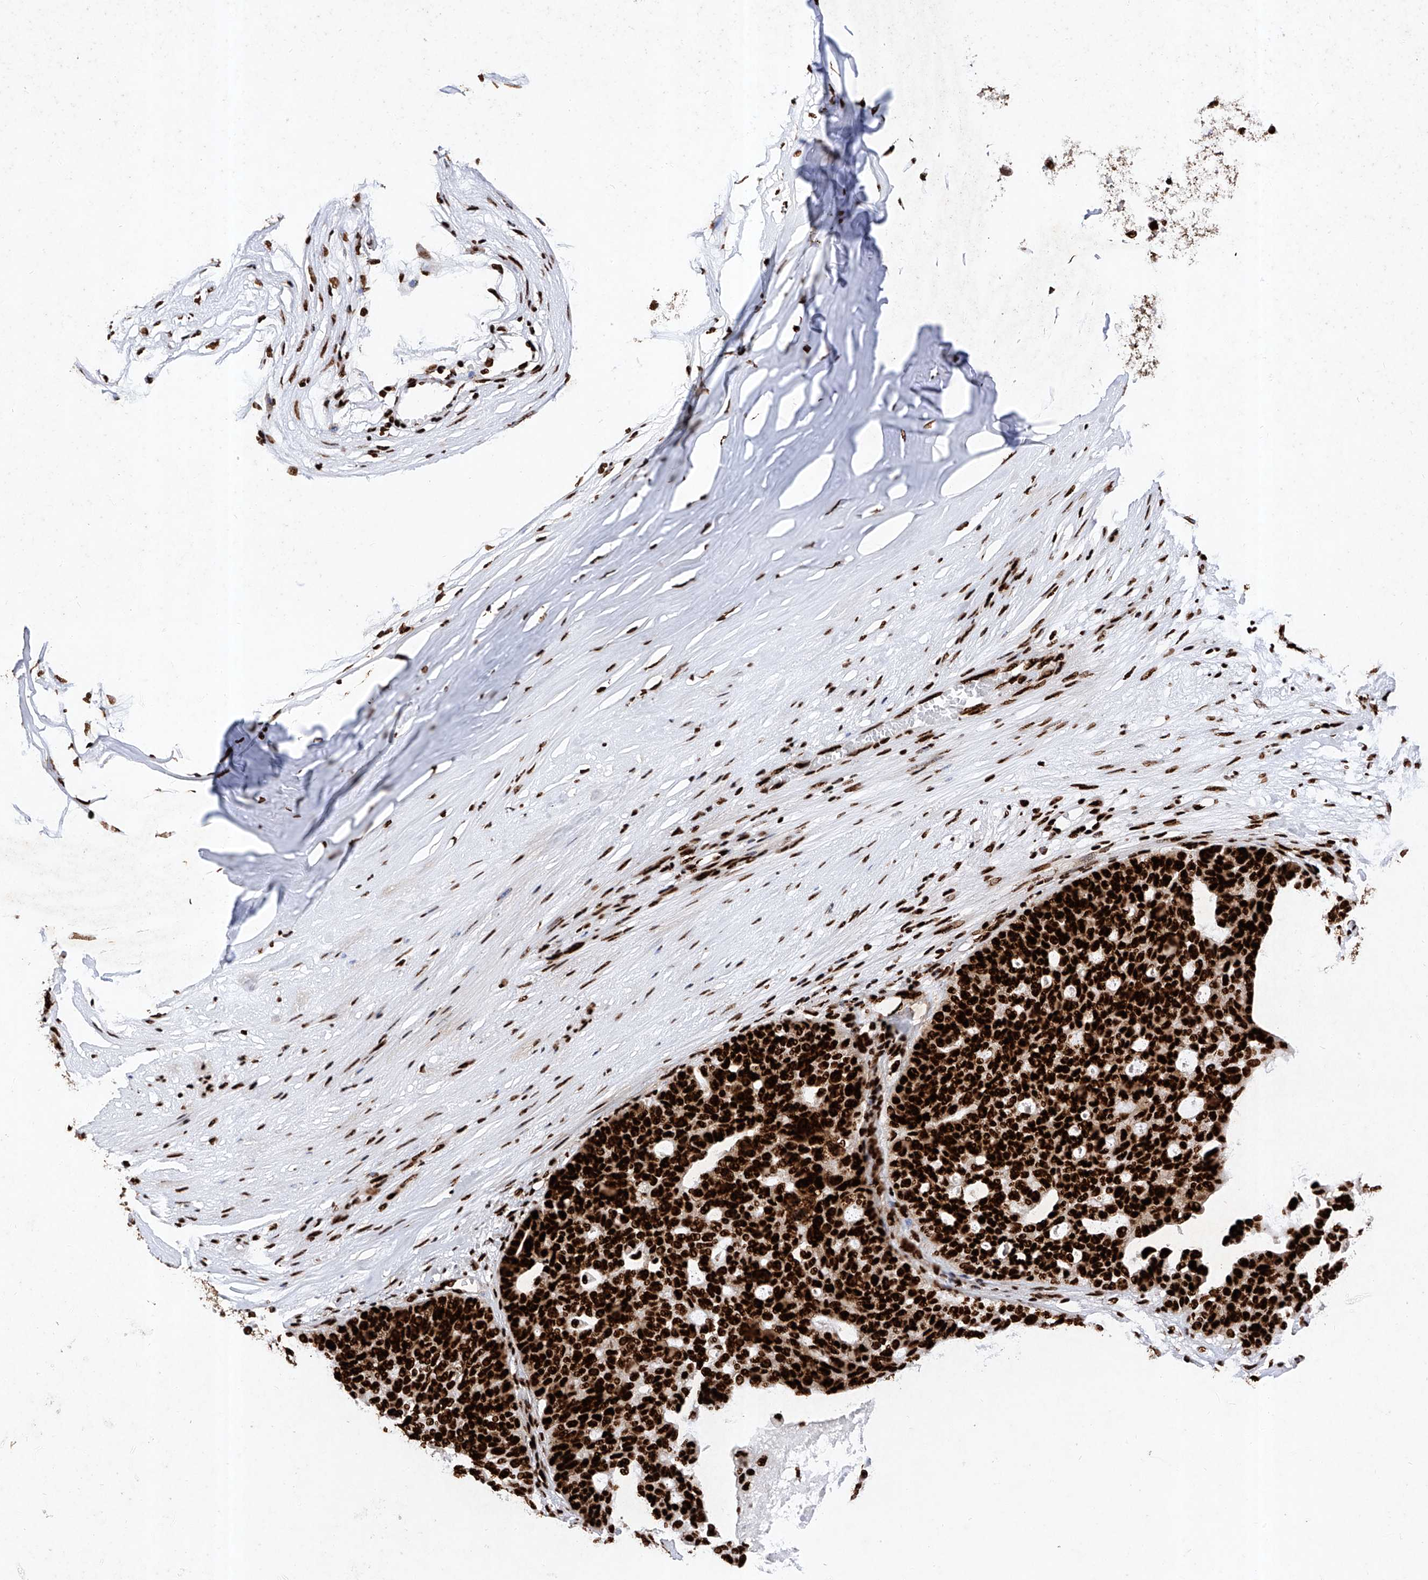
{"staining": {"intensity": "strong", "quantity": ">75%", "location": "nuclear"}, "tissue": "ovarian cancer", "cell_type": "Tumor cells", "image_type": "cancer", "snomed": [{"axis": "morphology", "description": "Cystadenocarcinoma, serous, NOS"}, {"axis": "topography", "description": "Ovary"}], "caption": "This micrograph shows serous cystadenocarcinoma (ovarian) stained with immunohistochemistry to label a protein in brown. The nuclear of tumor cells show strong positivity for the protein. Nuclei are counter-stained blue.", "gene": "SRSF6", "patient": {"sex": "female", "age": 59}}